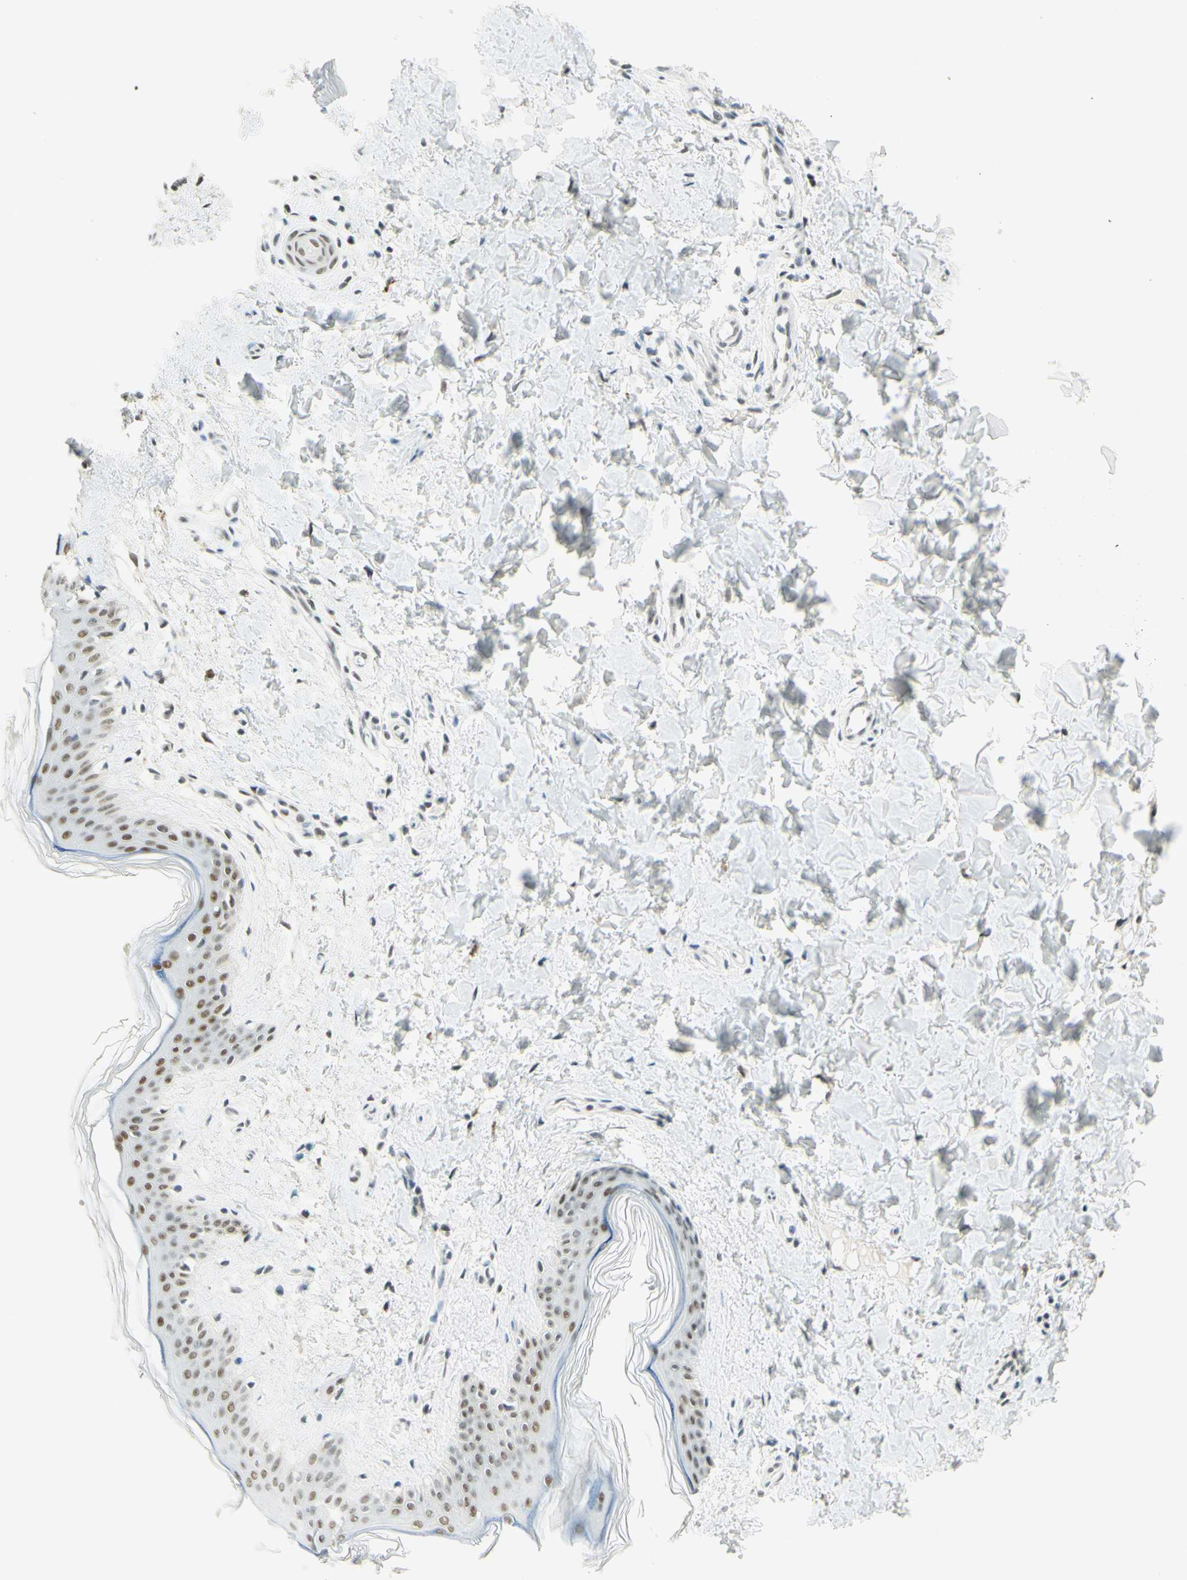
{"staining": {"intensity": "negative", "quantity": "none", "location": "none"}, "tissue": "skin", "cell_type": "Fibroblasts", "image_type": "normal", "snomed": [{"axis": "morphology", "description": "Normal tissue, NOS"}, {"axis": "topography", "description": "Skin"}], "caption": "An immunohistochemistry image of unremarkable skin is shown. There is no staining in fibroblasts of skin. (Brightfield microscopy of DAB (3,3'-diaminobenzidine) immunohistochemistry at high magnification).", "gene": "PMS2", "patient": {"sex": "female", "age": 41}}